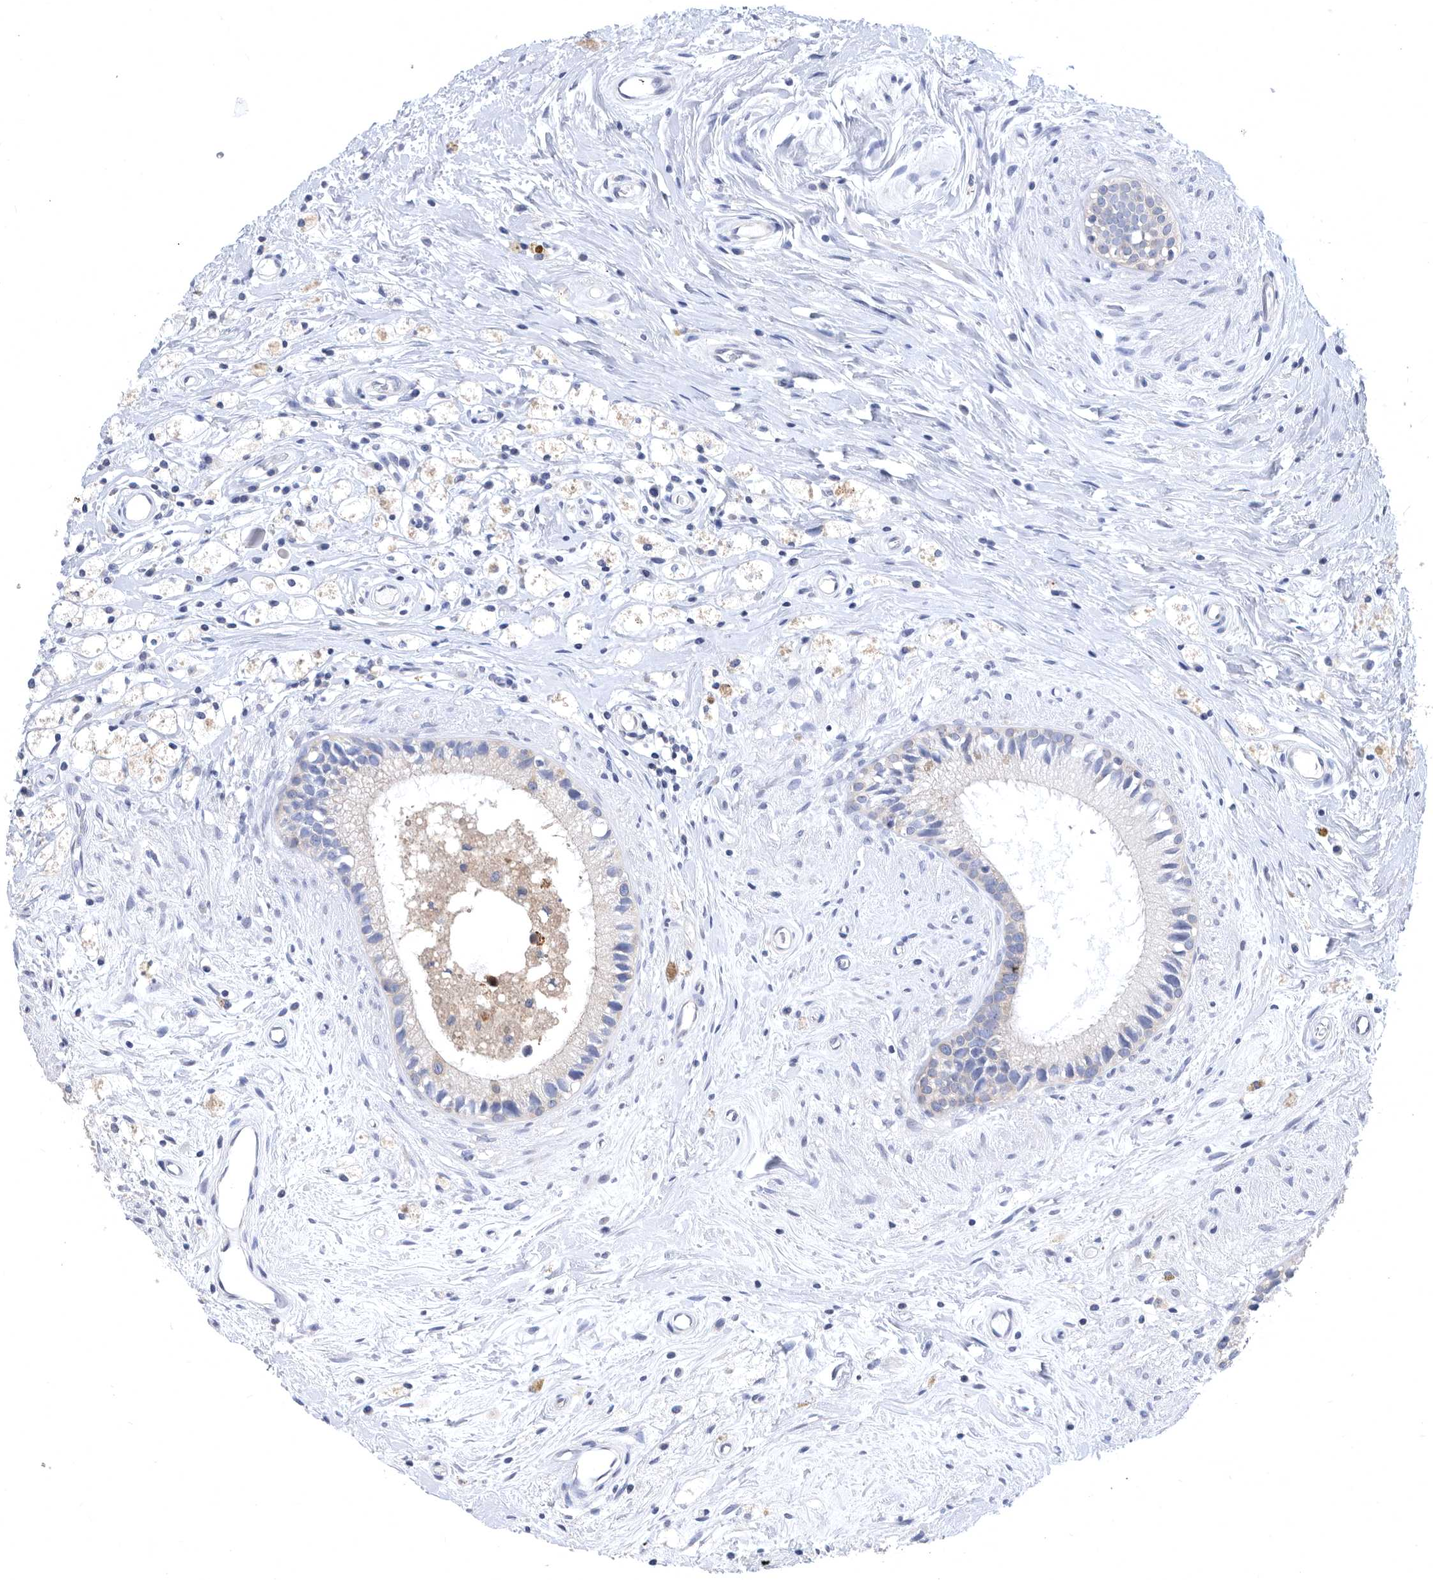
{"staining": {"intensity": "negative", "quantity": "none", "location": "none"}, "tissue": "epididymis", "cell_type": "Glandular cells", "image_type": "normal", "snomed": [{"axis": "morphology", "description": "Normal tissue, NOS"}, {"axis": "topography", "description": "Epididymis"}], "caption": "Immunohistochemistry of normal epididymis demonstrates no staining in glandular cells. (DAB IHC visualized using brightfield microscopy, high magnification).", "gene": "CCT4", "patient": {"sex": "male", "age": 80}}